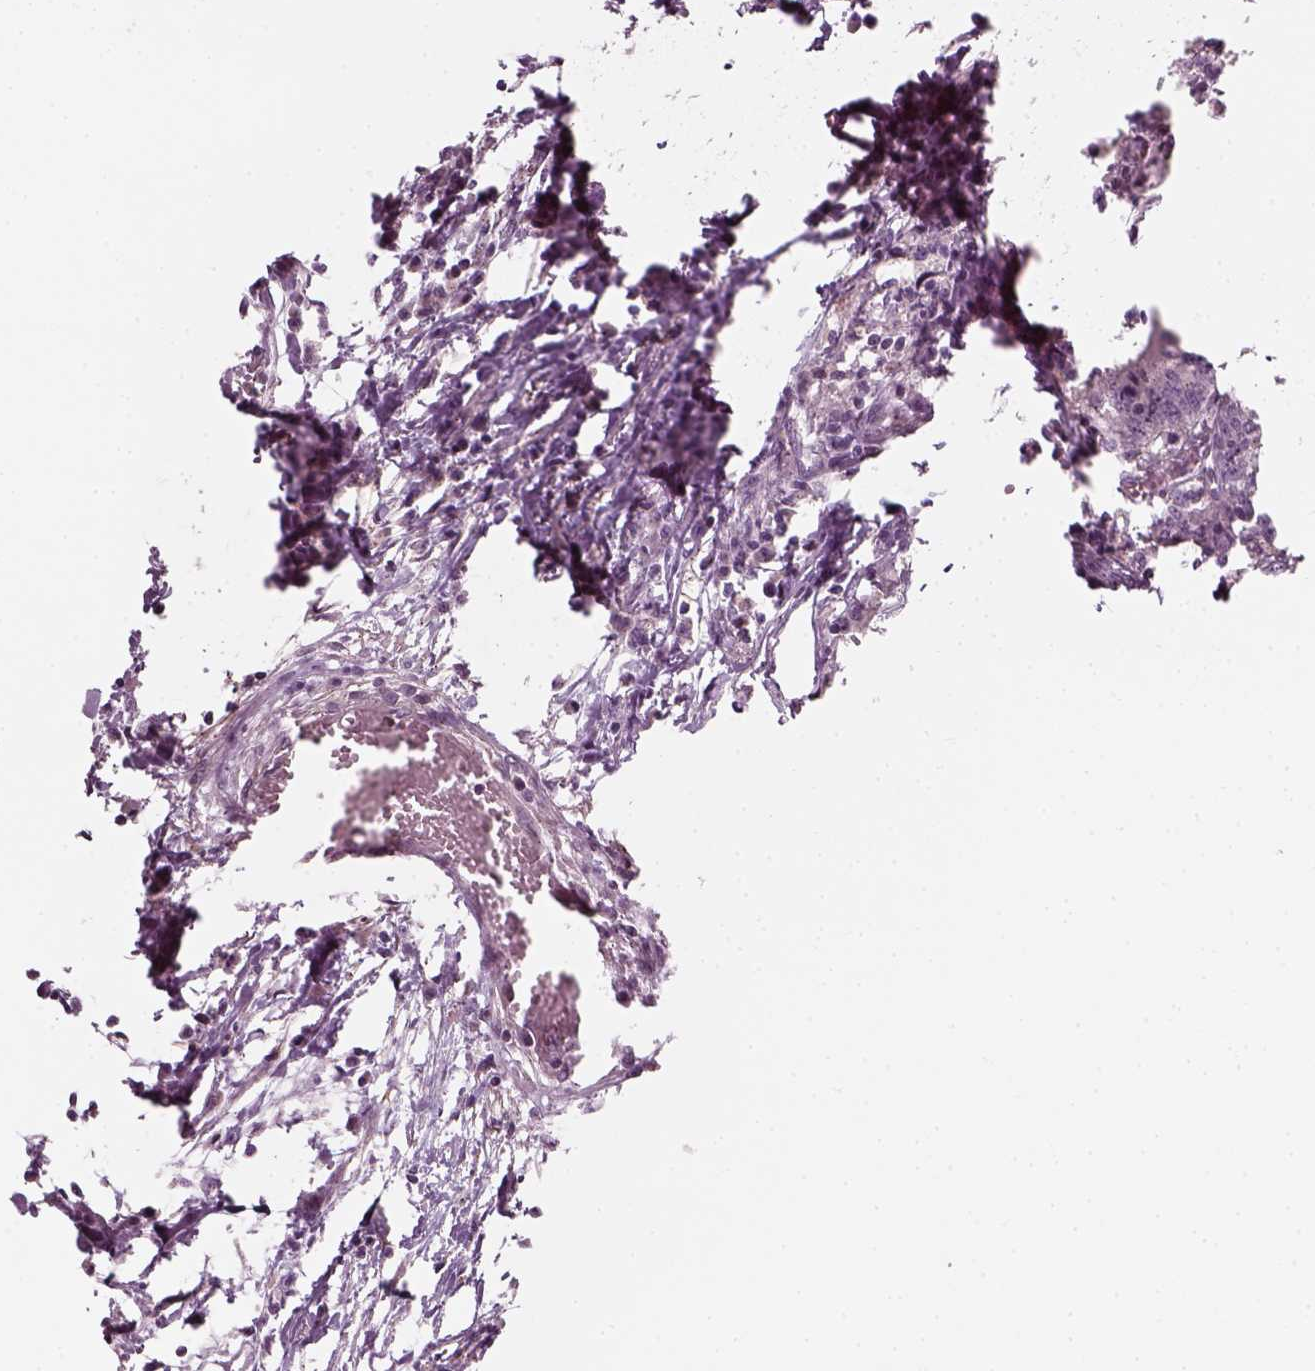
{"staining": {"intensity": "negative", "quantity": "none", "location": "none"}, "tissue": "colorectal cancer", "cell_type": "Tumor cells", "image_type": "cancer", "snomed": [{"axis": "morphology", "description": "Adenocarcinoma, NOS"}, {"axis": "topography", "description": "Colon"}], "caption": "An immunohistochemistry micrograph of adenocarcinoma (colorectal) is shown. There is no staining in tumor cells of adenocarcinoma (colorectal). The staining was performed using DAB to visualize the protein expression in brown, while the nuclei were stained in blue with hematoxylin (Magnification: 20x).", "gene": "MLIP", "patient": {"sex": "female", "age": 78}}